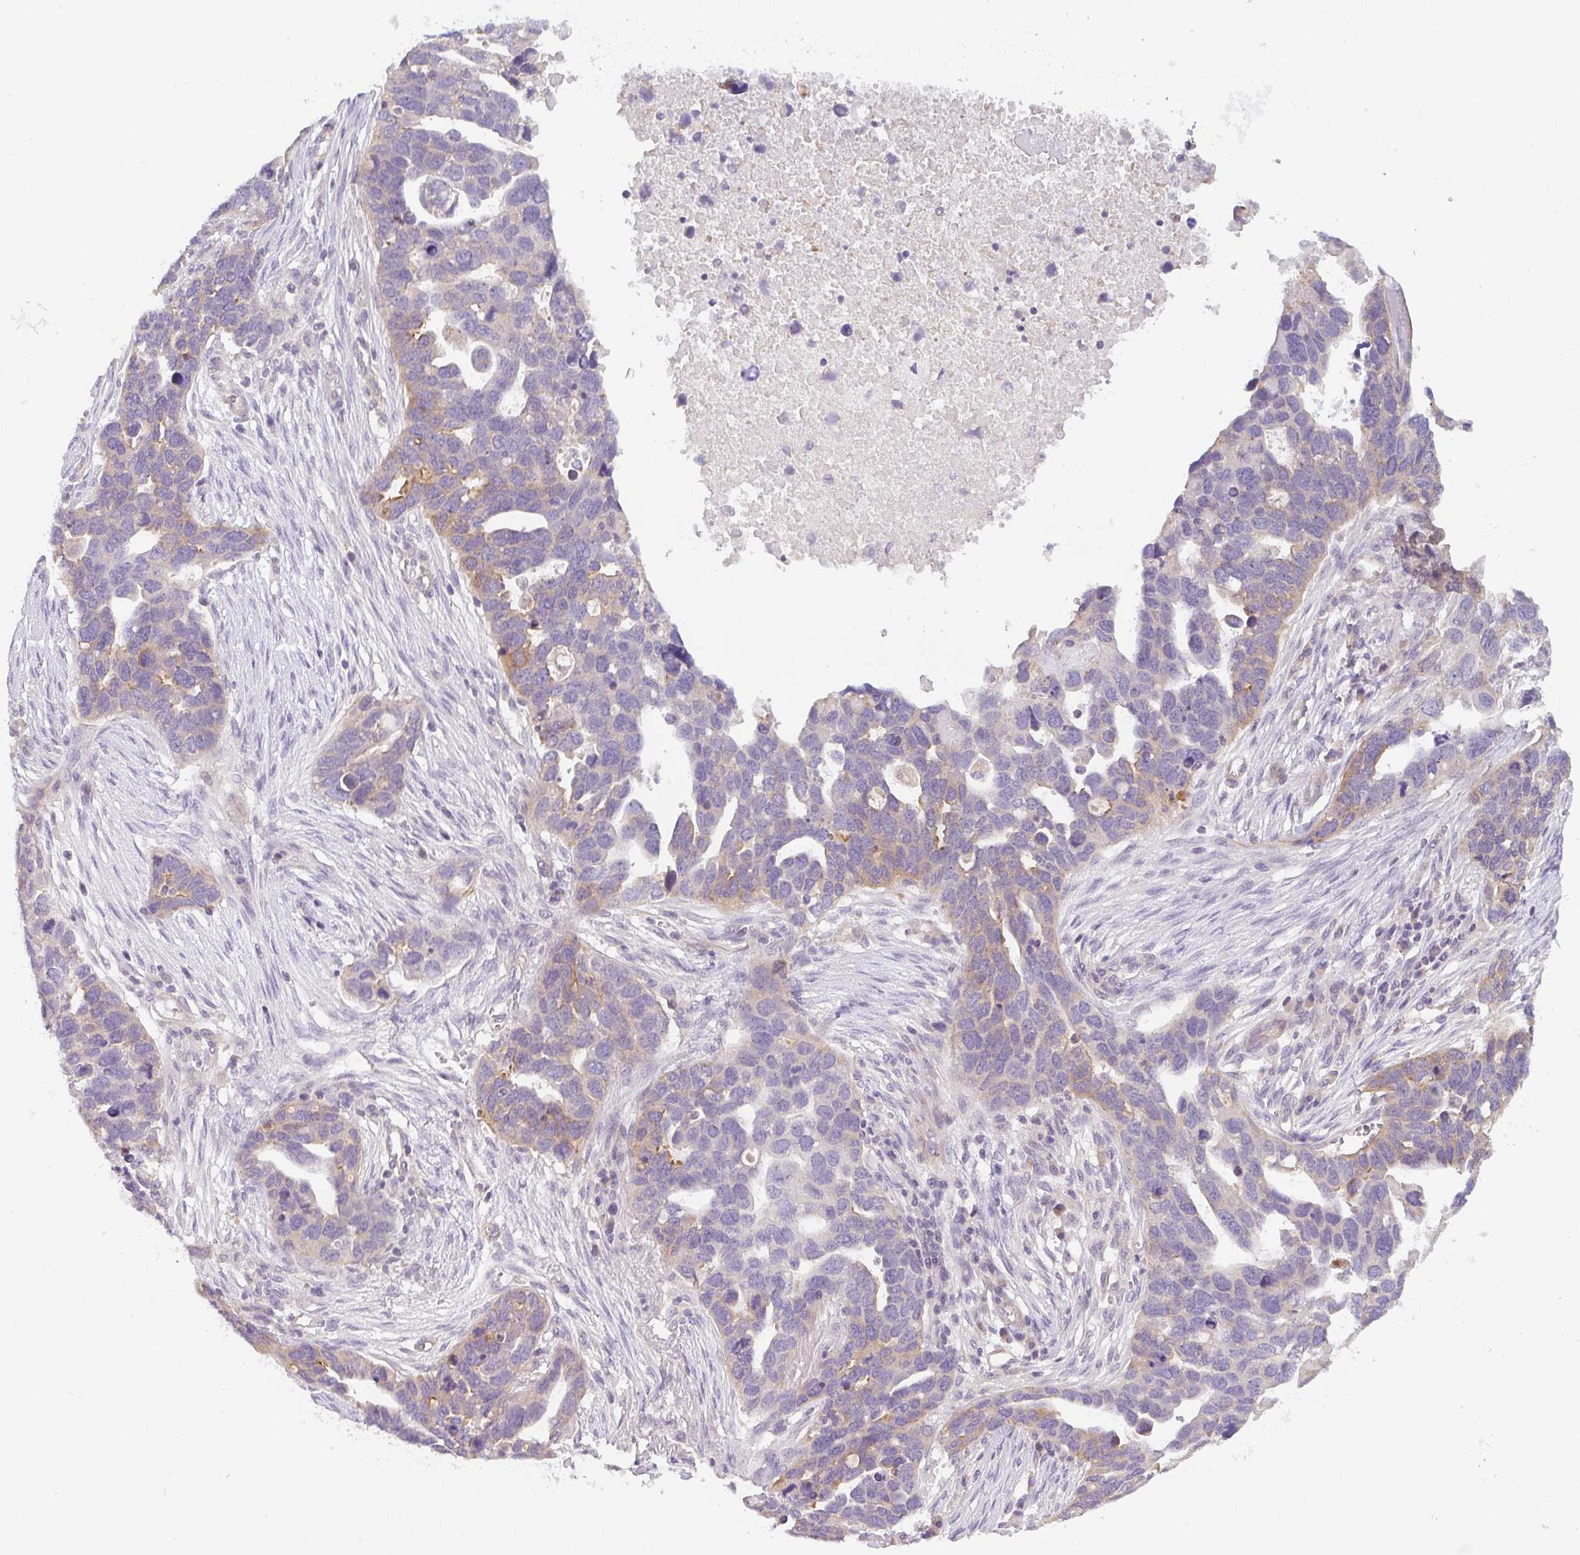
{"staining": {"intensity": "moderate", "quantity": "<25%", "location": "cytoplasmic/membranous"}, "tissue": "ovarian cancer", "cell_type": "Tumor cells", "image_type": "cancer", "snomed": [{"axis": "morphology", "description": "Cystadenocarcinoma, serous, NOS"}, {"axis": "topography", "description": "Ovary"}], "caption": "Serous cystadenocarcinoma (ovarian) stained for a protein (brown) reveals moderate cytoplasmic/membranous positive expression in about <25% of tumor cells.", "gene": "FILIP1", "patient": {"sex": "female", "age": 54}}